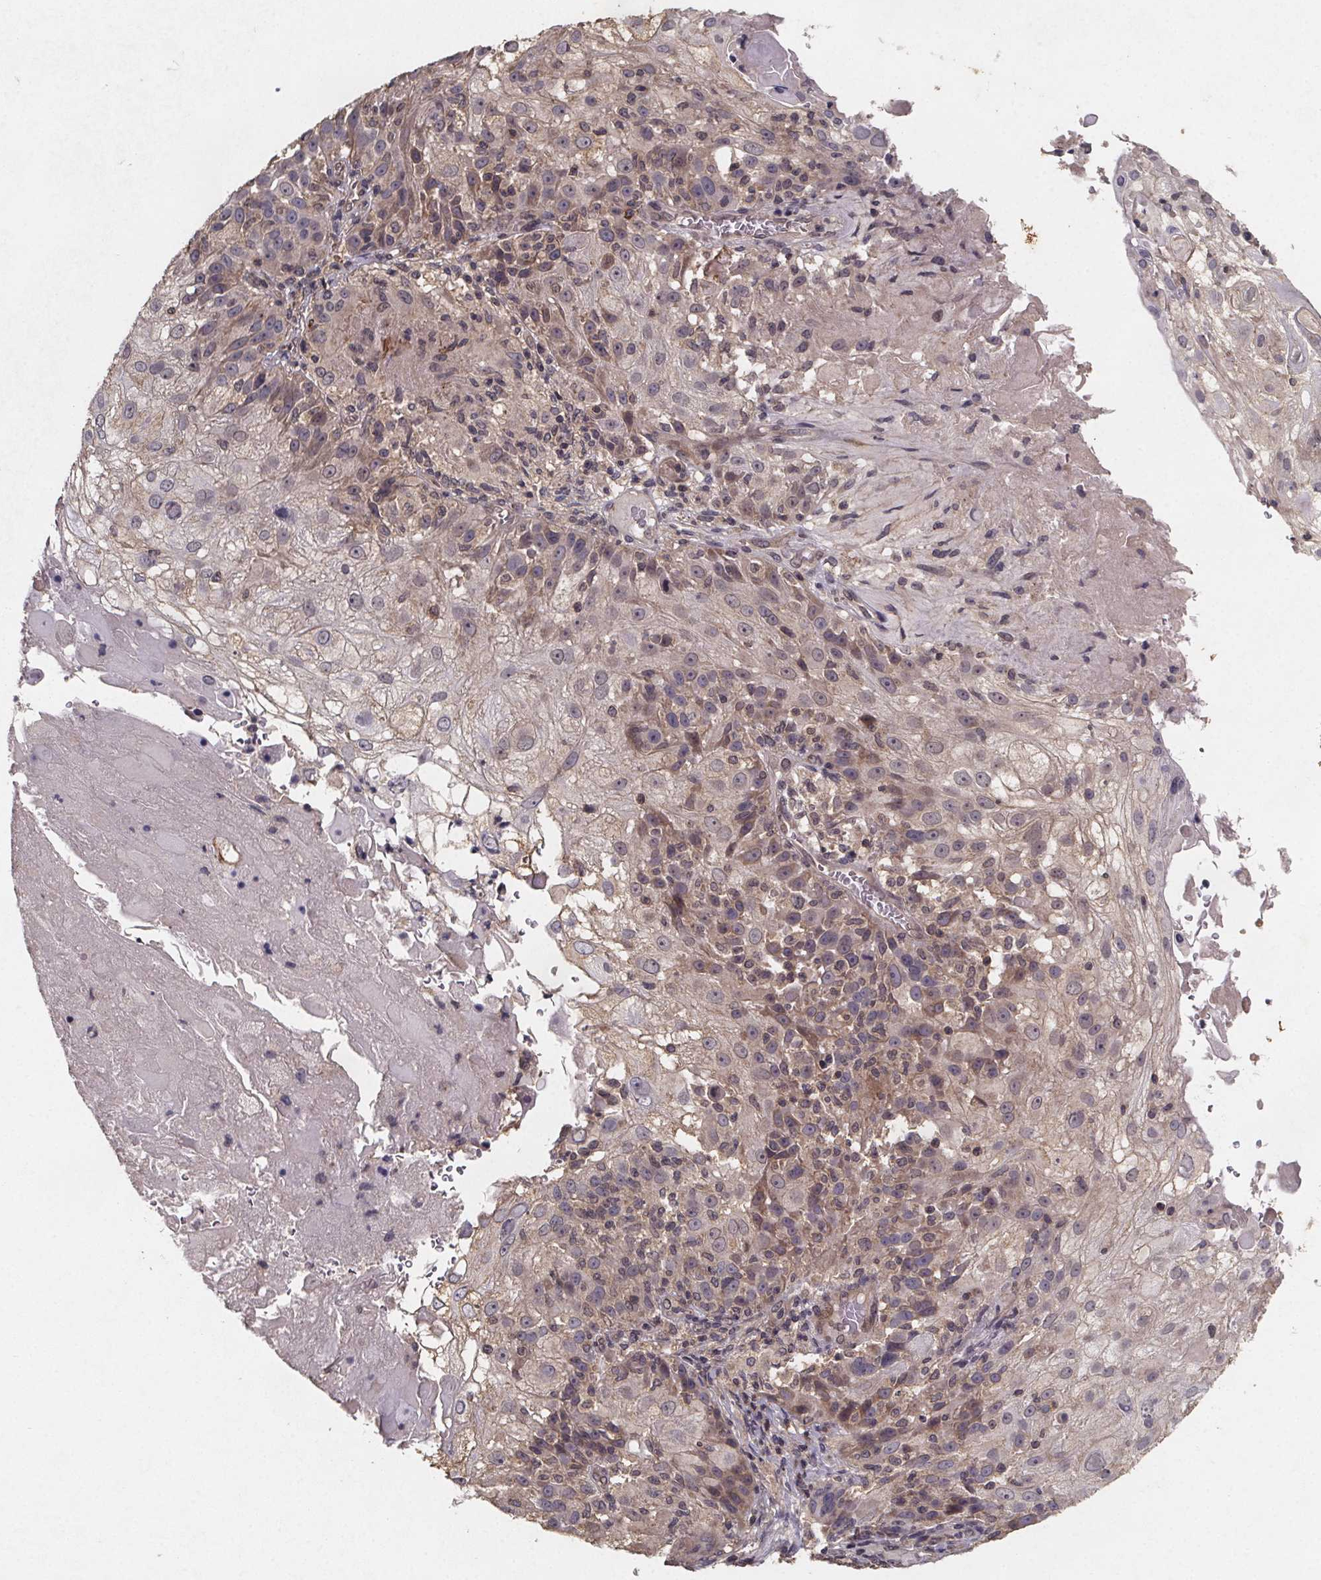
{"staining": {"intensity": "weak", "quantity": "25%-75%", "location": "cytoplasmic/membranous"}, "tissue": "skin cancer", "cell_type": "Tumor cells", "image_type": "cancer", "snomed": [{"axis": "morphology", "description": "Normal tissue, NOS"}, {"axis": "morphology", "description": "Squamous cell carcinoma, NOS"}, {"axis": "topography", "description": "Skin"}], "caption": "A brown stain labels weak cytoplasmic/membranous expression of a protein in human squamous cell carcinoma (skin) tumor cells. The staining was performed using DAB (3,3'-diaminobenzidine) to visualize the protein expression in brown, while the nuclei were stained in blue with hematoxylin (Magnification: 20x).", "gene": "PIERCE2", "patient": {"sex": "female", "age": 83}}